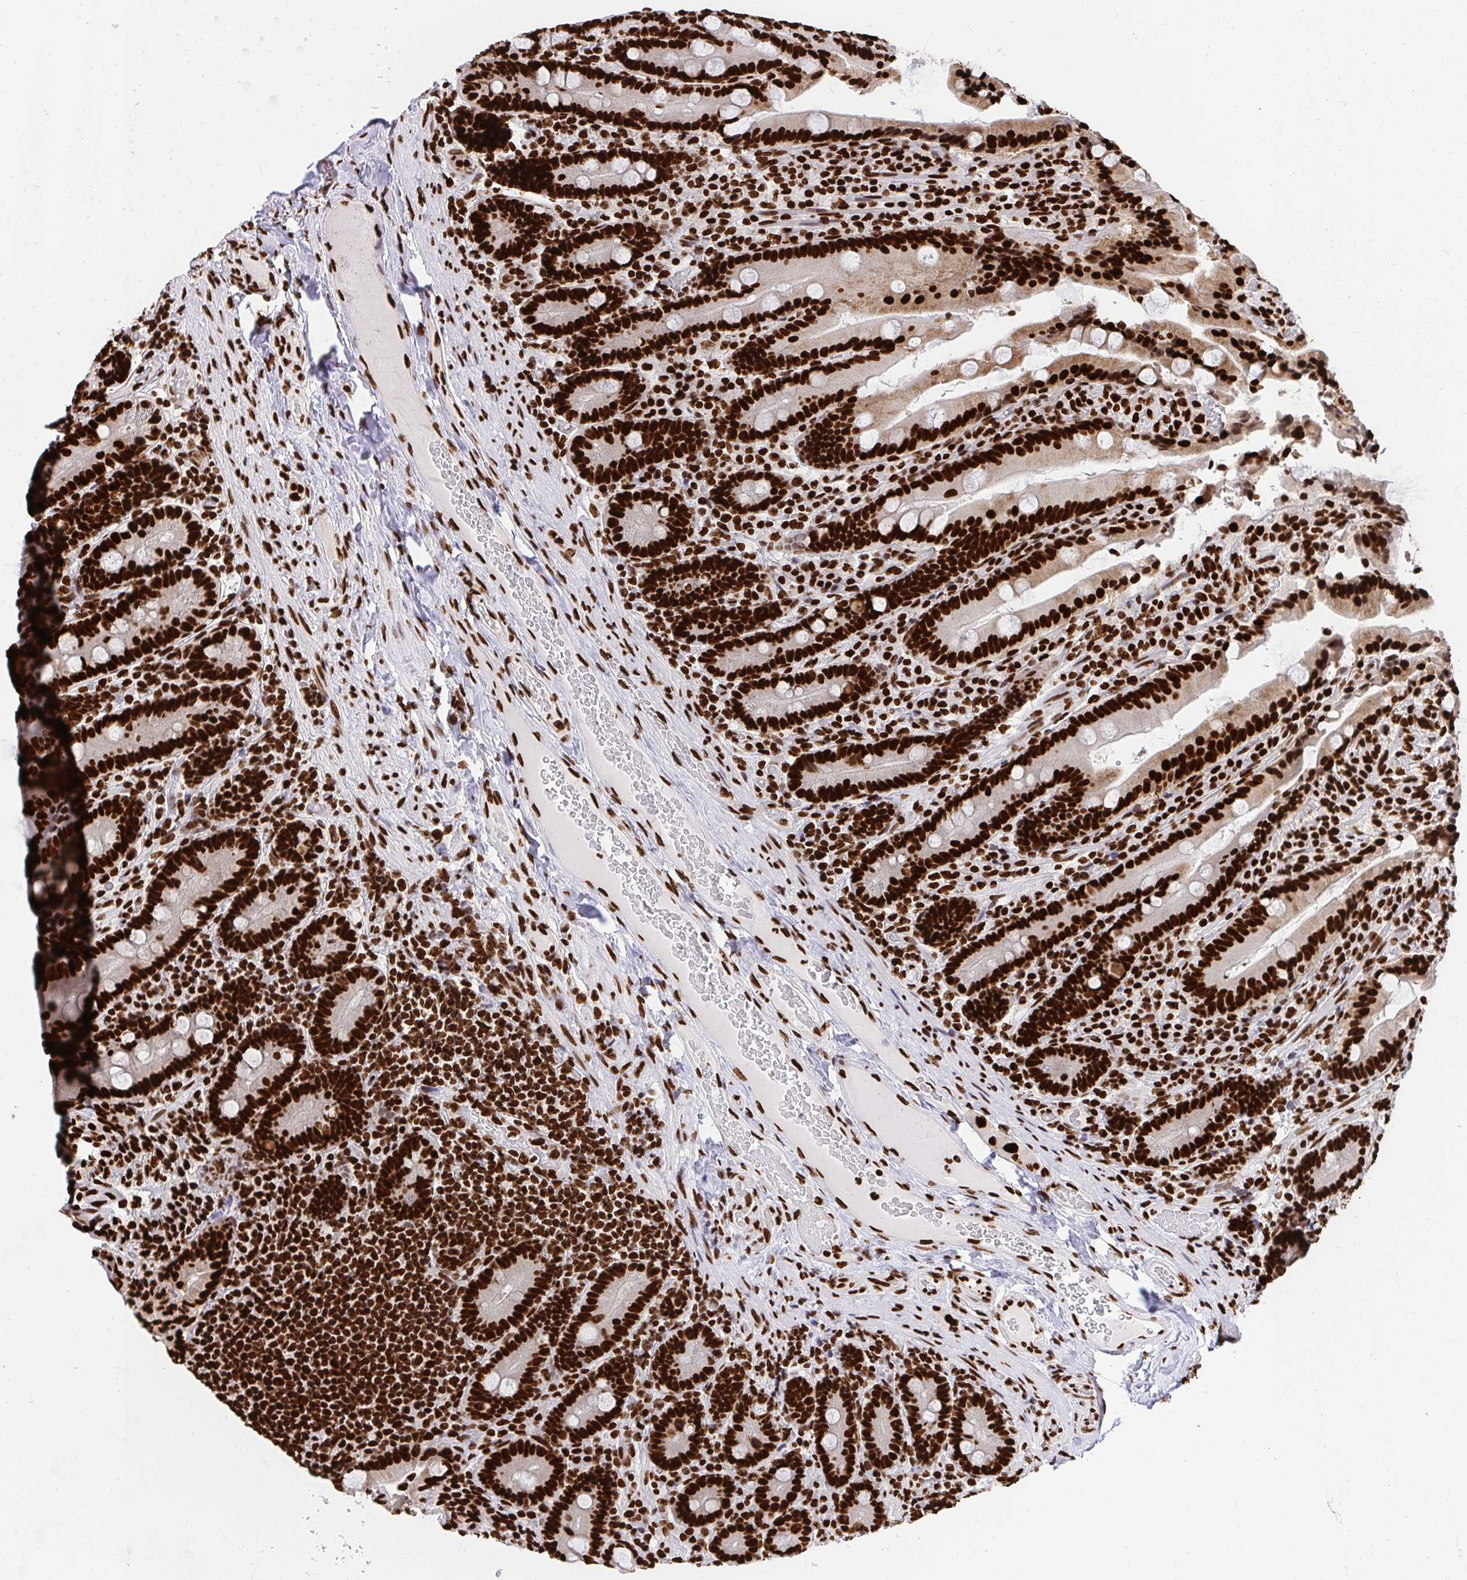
{"staining": {"intensity": "strong", "quantity": ">75%", "location": "cytoplasmic/membranous,nuclear"}, "tissue": "duodenum", "cell_type": "Glandular cells", "image_type": "normal", "snomed": [{"axis": "morphology", "description": "Normal tissue, NOS"}, {"axis": "topography", "description": "Duodenum"}], "caption": "DAB (3,3'-diaminobenzidine) immunohistochemical staining of benign duodenum reveals strong cytoplasmic/membranous,nuclear protein positivity in approximately >75% of glandular cells.", "gene": "HNRNPL", "patient": {"sex": "female", "age": 62}}